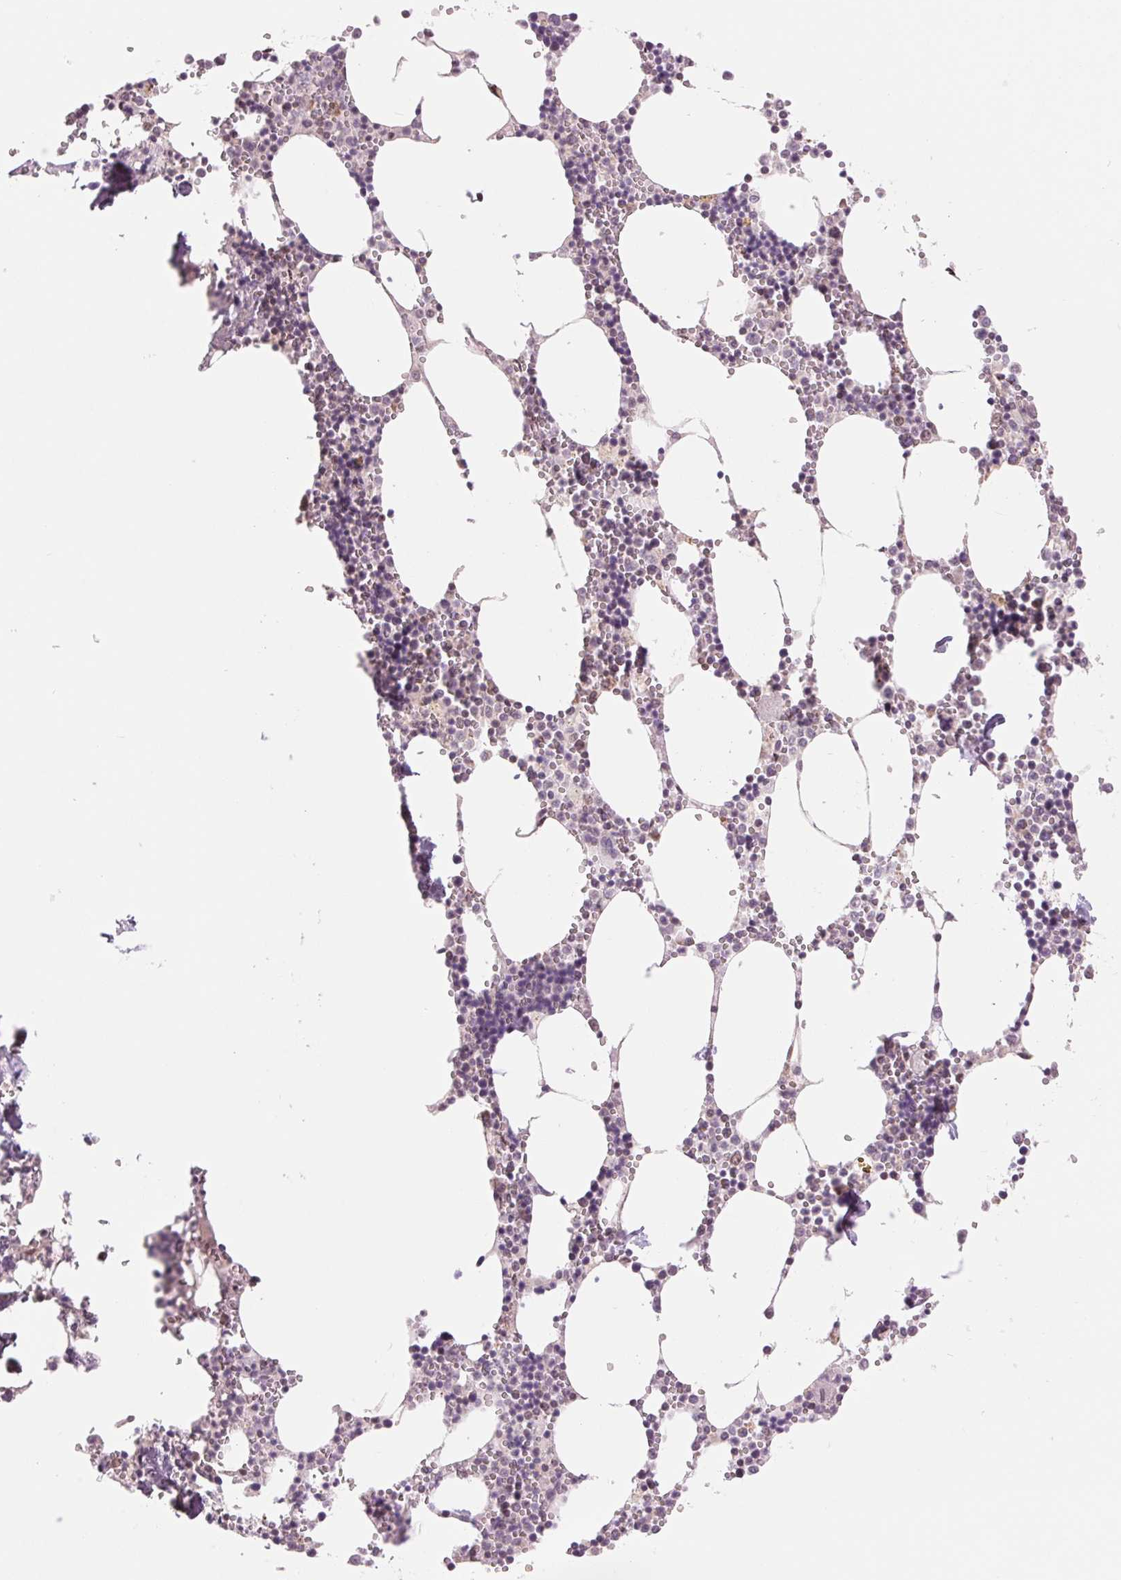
{"staining": {"intensity": "weak", "quantity": "<25%", "location": "cytoplasmic/membranous"}, "tissue": "bone marrow", "cell_type": "Hematopoietic cells", "image_type": "normal", "snomed": [{"axis": "morphology", "description": "Normal tissue, NOS"}, {"axis": "topography", "description": "Bone marrow"}], "caption": "DAB (3,3'-diaminobenzidine) immunohistochemical staining of unremarkable human bone marrow demonstrates no significant positivity in hematopoietic cells. (DAB (3,3'-diaminobenzidine) IHC visualized using brightfield microscopy, high magnification).", "gene": "ARHGAP32", "patient": {"sex": "male", "age": 54}}